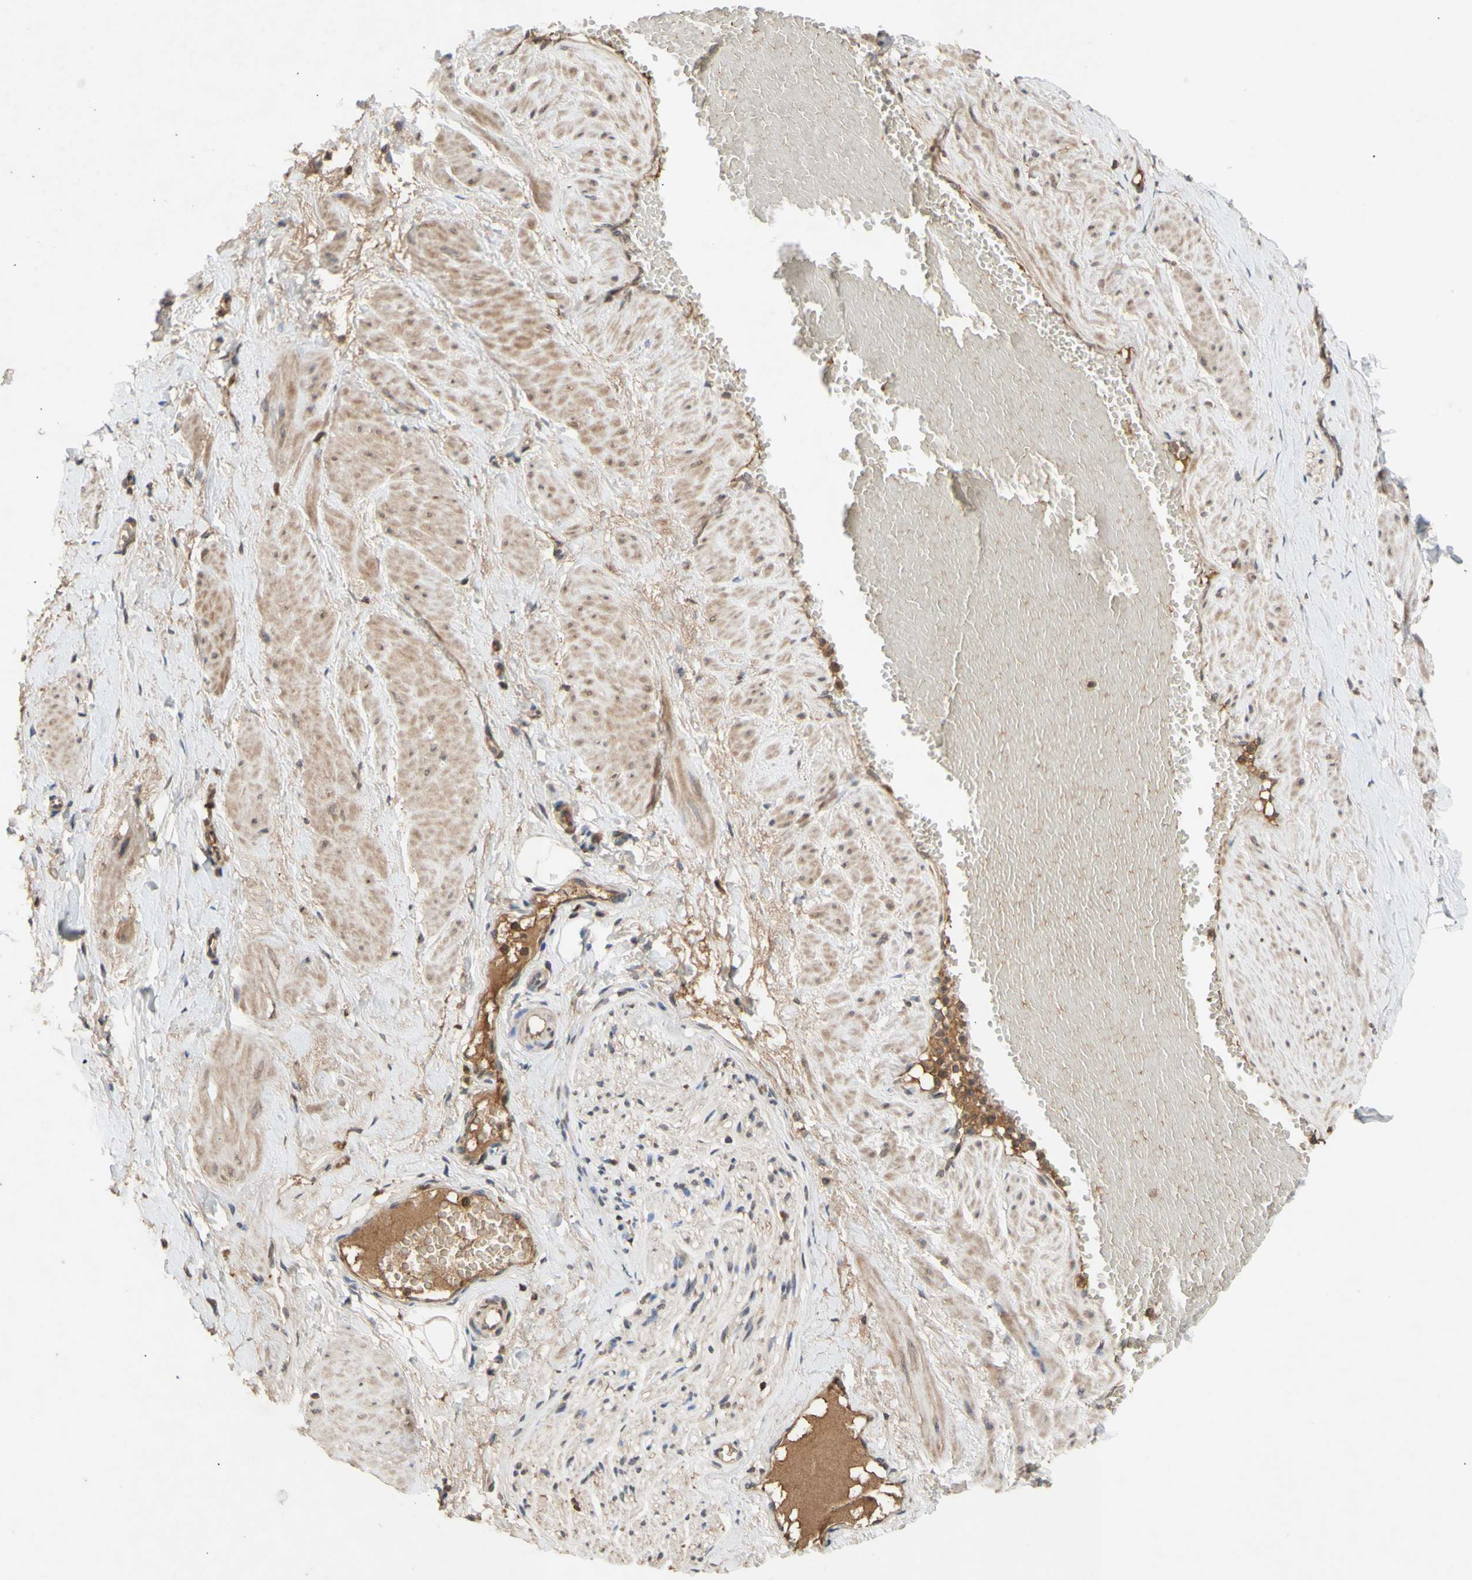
{"staining": {"intensity": "moderate", "quantity": ">75%", "location": "cytoplasmic/membranous"}, "tissue": "adipose tissue", "cell_type": "Adipocytes", "image_type": "normal", "snomed": [{"axis": "morphology", "description": "Normal tissue, NOS"}, {"axis": "topography", "description": "Soft tissue"}, {"axis": "topography", "description": "Vascular tissue"}], "caption": "Immunohistochemical staining of benign human adipose tissue displays medium levels of moderate cytoplasmic/membranous expression in approximately >75% of adipocytes. (brown staining indicates protein expression, while blue staining denotes nuclei).", "gene": "NECTIN3", "patient": {"sex": "female", "age": 35}}